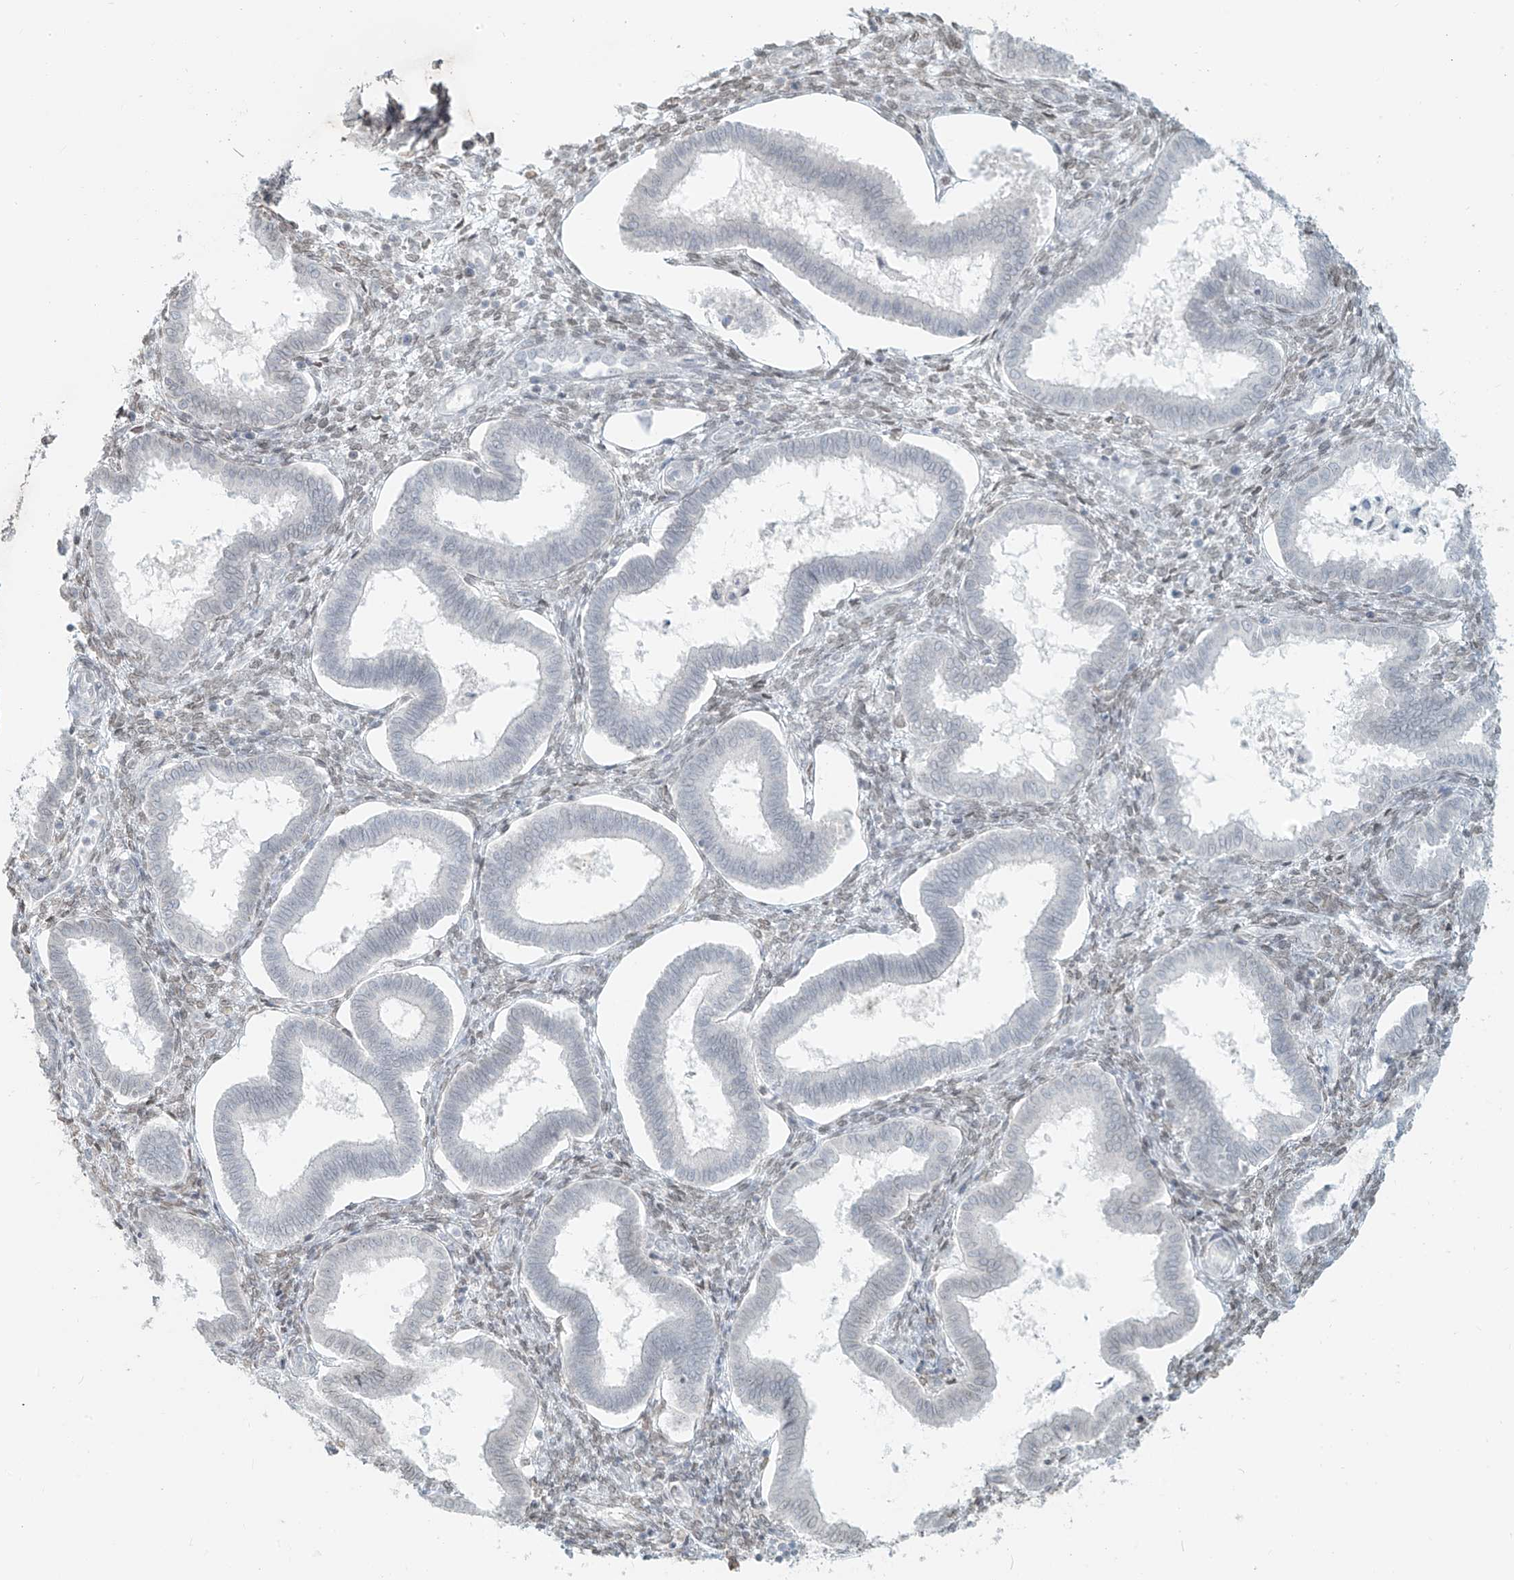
{"staining": {"intensity": "negative", "quantity": "none", "location": "none"}, "tissue": "endometrium", "cell_type": "Cells in endometrial stroma", "image_type": "normal", "snomed": [{"axis": "morphology", "description": "Normal tissue, NOS"}, {"axis": "topography", "description": "Endometrium"}], "caption": "Immunohistochemistry (IHC) photomicrograph of unremarkable human endometrium stained for a protein (brown), which exhibits no expression in cells in endometrial stroma.", "gene": "OSBPL7", "patient": {"sex": "female", "age": 24}}